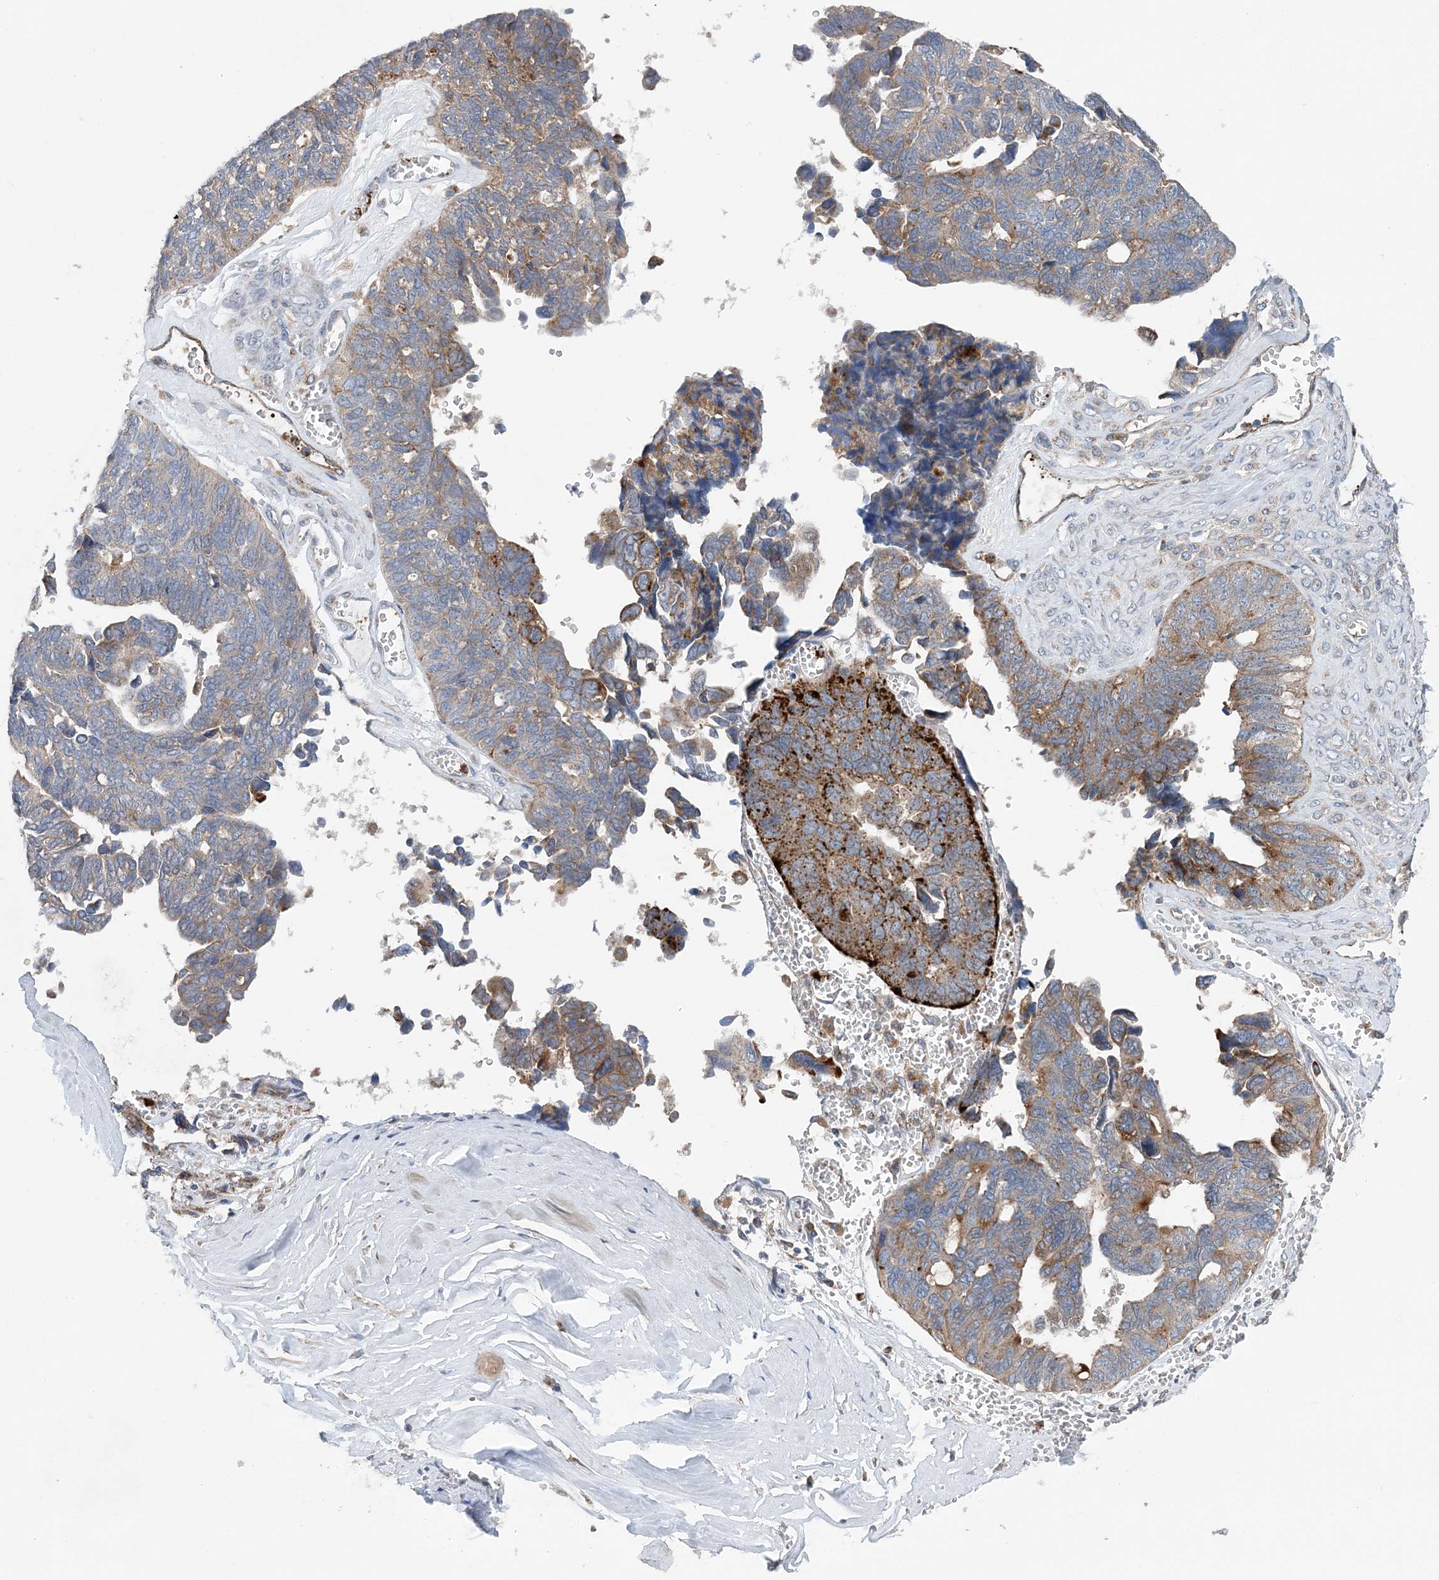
{"staining": {"intensity": "strong", "quantity": "25%-75%", "location": "cytoplasmic/membranous"}, "tissue": "ovarian cancer", "cell_type": "Tumor cells", "image_type": "cancer", "snomed": [{"axis": "morphology", "description": "Cystadenocarcinoma, serous, NOS"}, {"axis": "topography", "description": "Ovary"}], "caption": "Immunohistochemistry (IHC) histopathology image of neoplastic tissue: human ovarian cancer stained using immunohistochemistry (IHC) displays high levels of strong protein expression localized specifically in the cytoplasmic/membranous of tumor cells, appearing as a cytoplasmic/membranous brown color.", "gene": "PTTG1IP", "patient": {"sex": "female", "age": 79}}